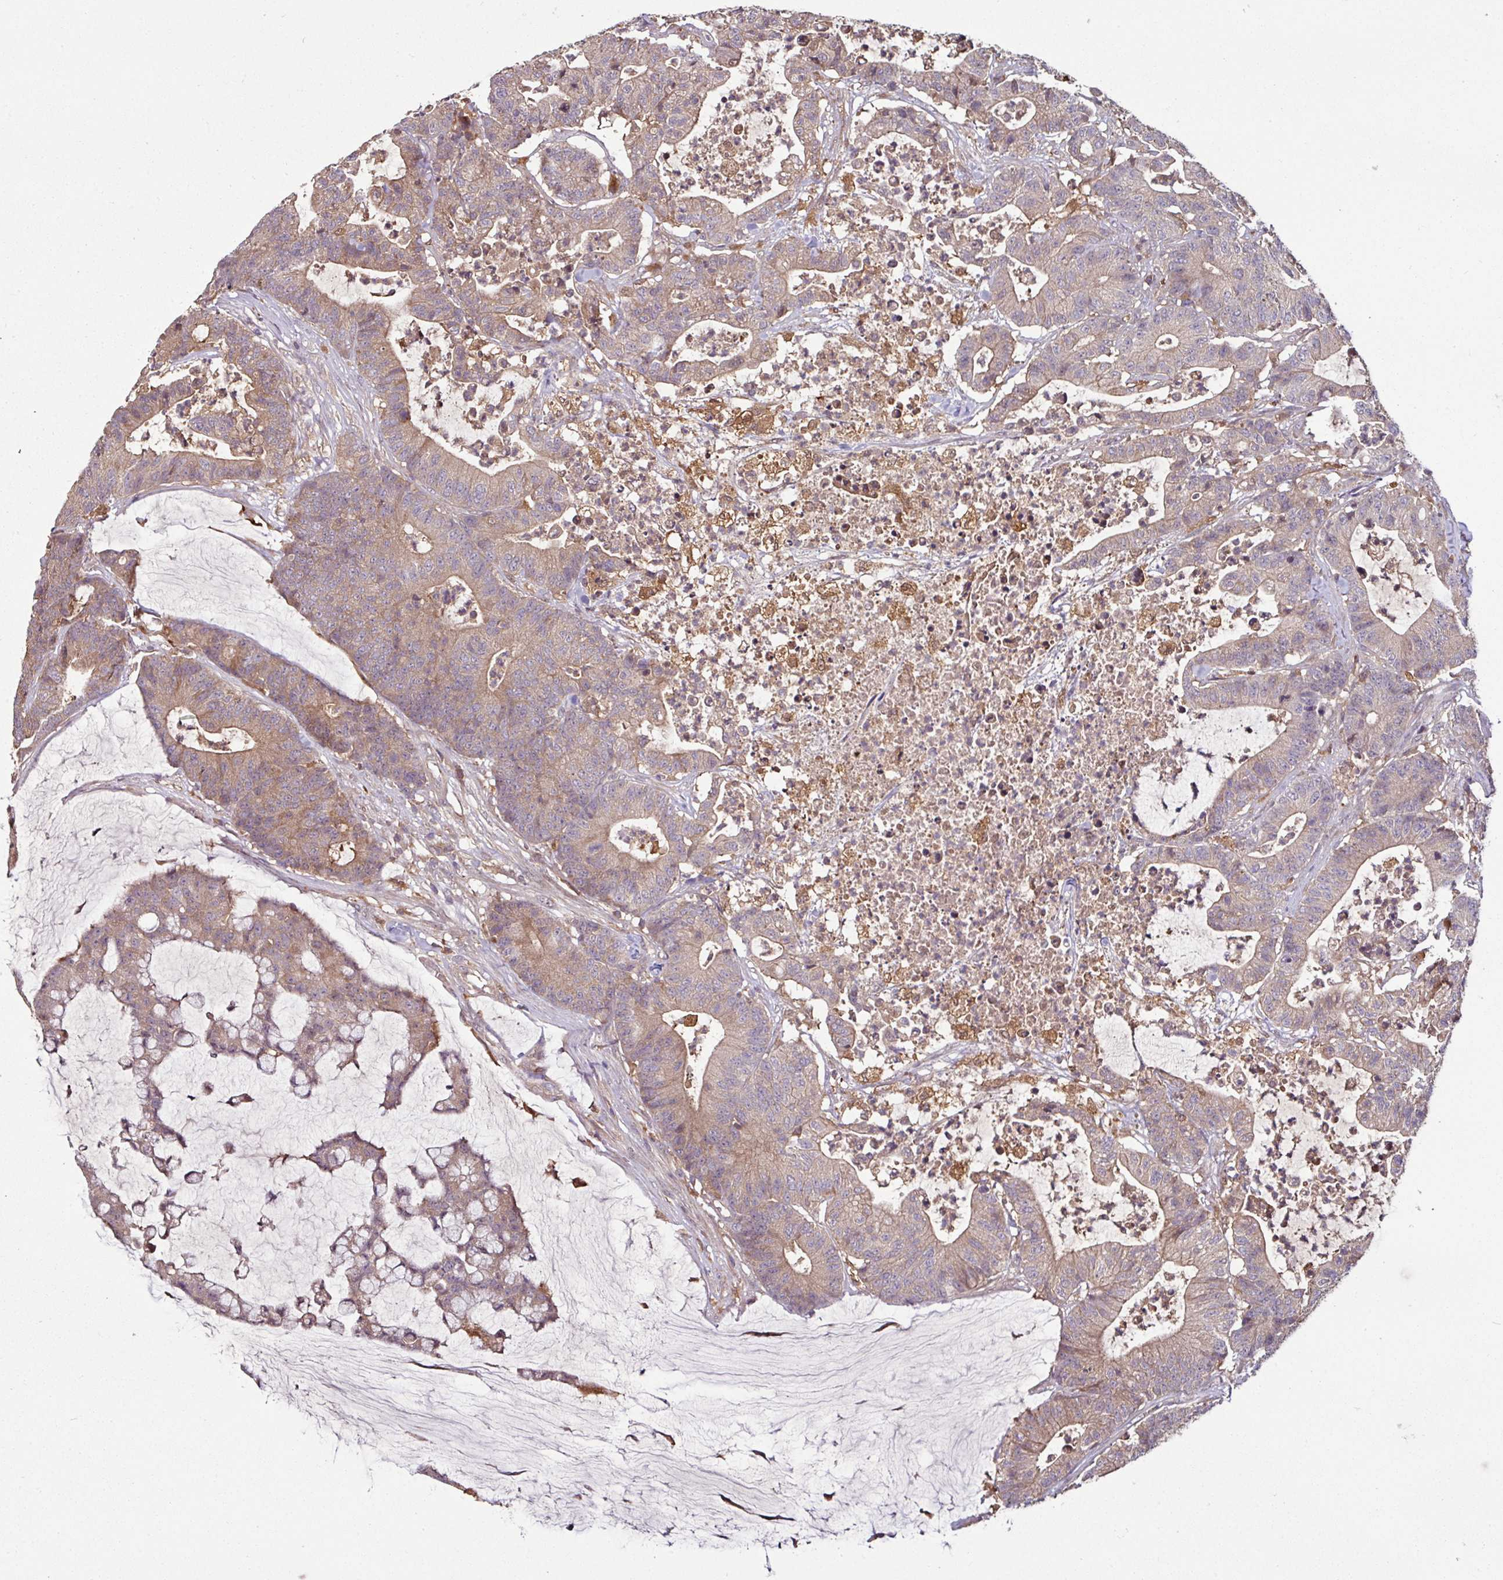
{"staining": {"intensity": "moderate", "quantity": "25%-75%", "location": "cytoplasmic/membranous"}, "tissue": "colorectal cancer", "cell_type": "Tumor cells", "image_type": "cancer", "snomed": [{"axis": "morphology", "description": "Adenocarcinoma, NOS"}, {"axis": "topography", "description": "Colon"}], "caption": "A high-resolution micrograph shows immunohistochemistry (IHC) staining of colorectal adenocarcinoma, which demonstrates moderate cytoplasmic/membranous positivity in approximately 25%-75% of tumor cells.", "gene": "GNPDA1", "patient": {"sex": "female", "age": 84}}